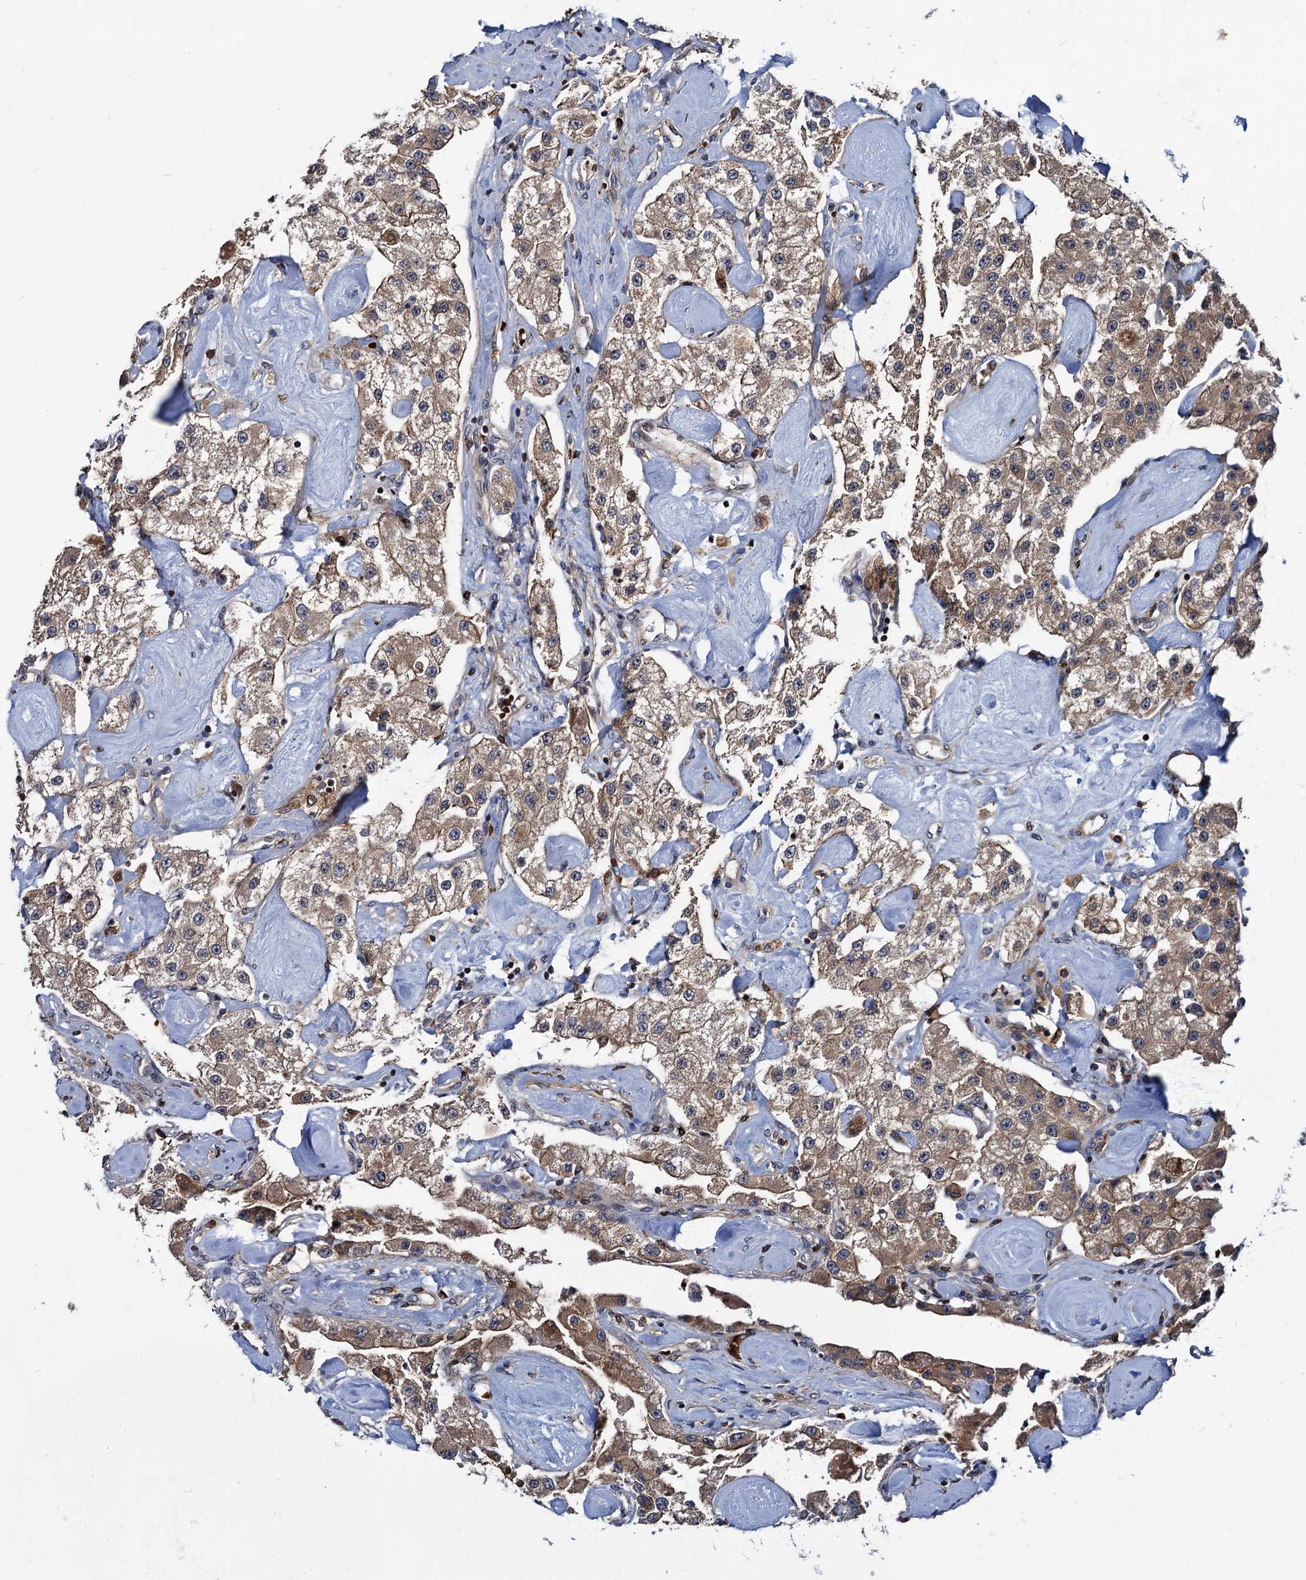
{"staining": {"intensity": "weak", "quantity": ">75%", "location": "cytoplasmic/membranous"}, "tissue": "carcinoid", "cell_type": "Tumor cells", "image_type": "cancer", "snomed": [{"axis": "morphology", "description": "Carcinoid, malignant, NOS"}, {"axis": "topography", "description": "Pancreas"}], "caption": "DAB (3,3'-diaminobenzidine) immunohistochemical staining of human carcinoid exhibits weak cytoplasmic/membranous protein expression in approximately >75% of tumor cells.", "gene": "KXD1", "patient": {"sex": "male", "age": 41}}